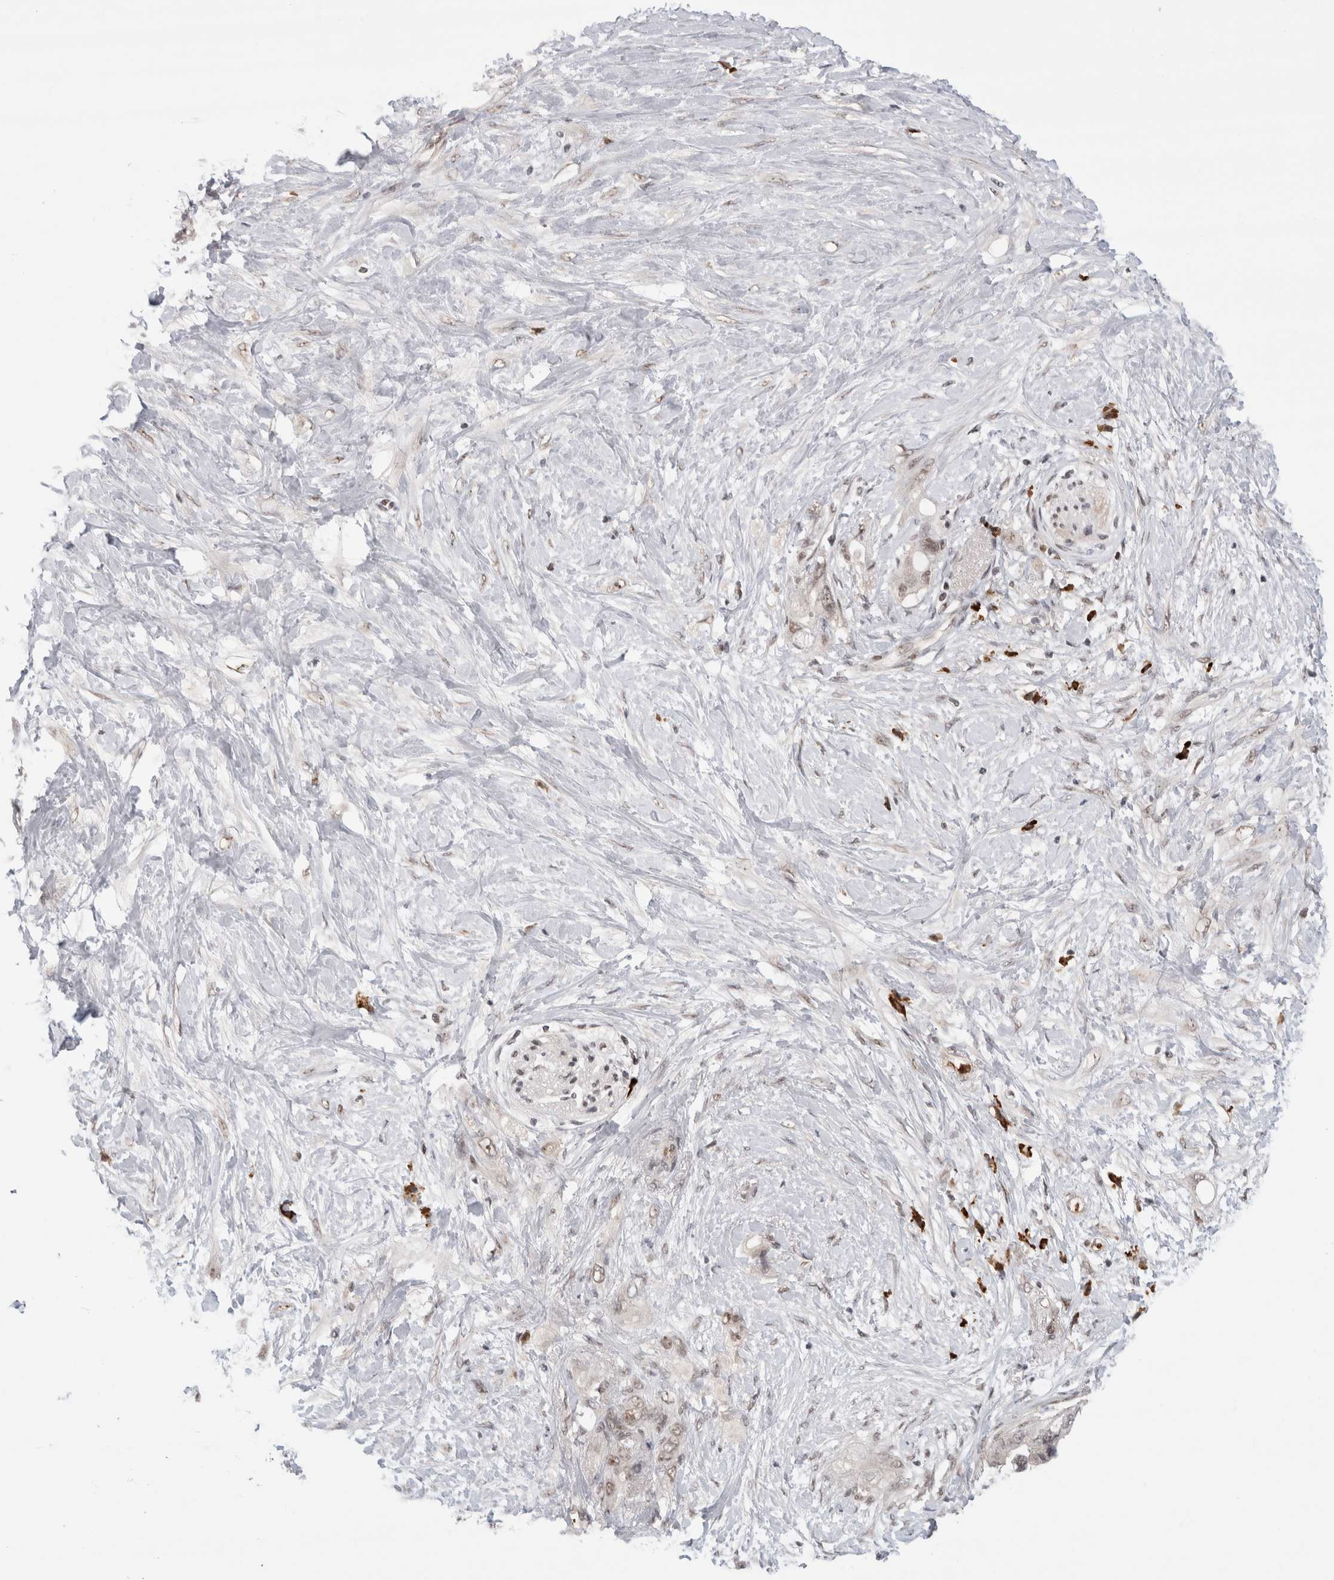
{"staining": {"intensity": "weak", "quantity": ">75%", "location": "nuclear"}, "tissue": "pancreatic cancer", "cell_type": "Tumor cells", "image_type": "cancer", "snomed": [{"axis": "morphology", "description": "Adenocarcinoma, NOS"}, {"axis": "topography", "description": "Pancreas"}], "caption": "Brown immunohistochemical staining in pancreatic adenocarcinoma shows weak nuclear staining in approximately >75% of tumor cells.", "gene": "ZNF24", "patient": {"sex": "female", "age": 56}}